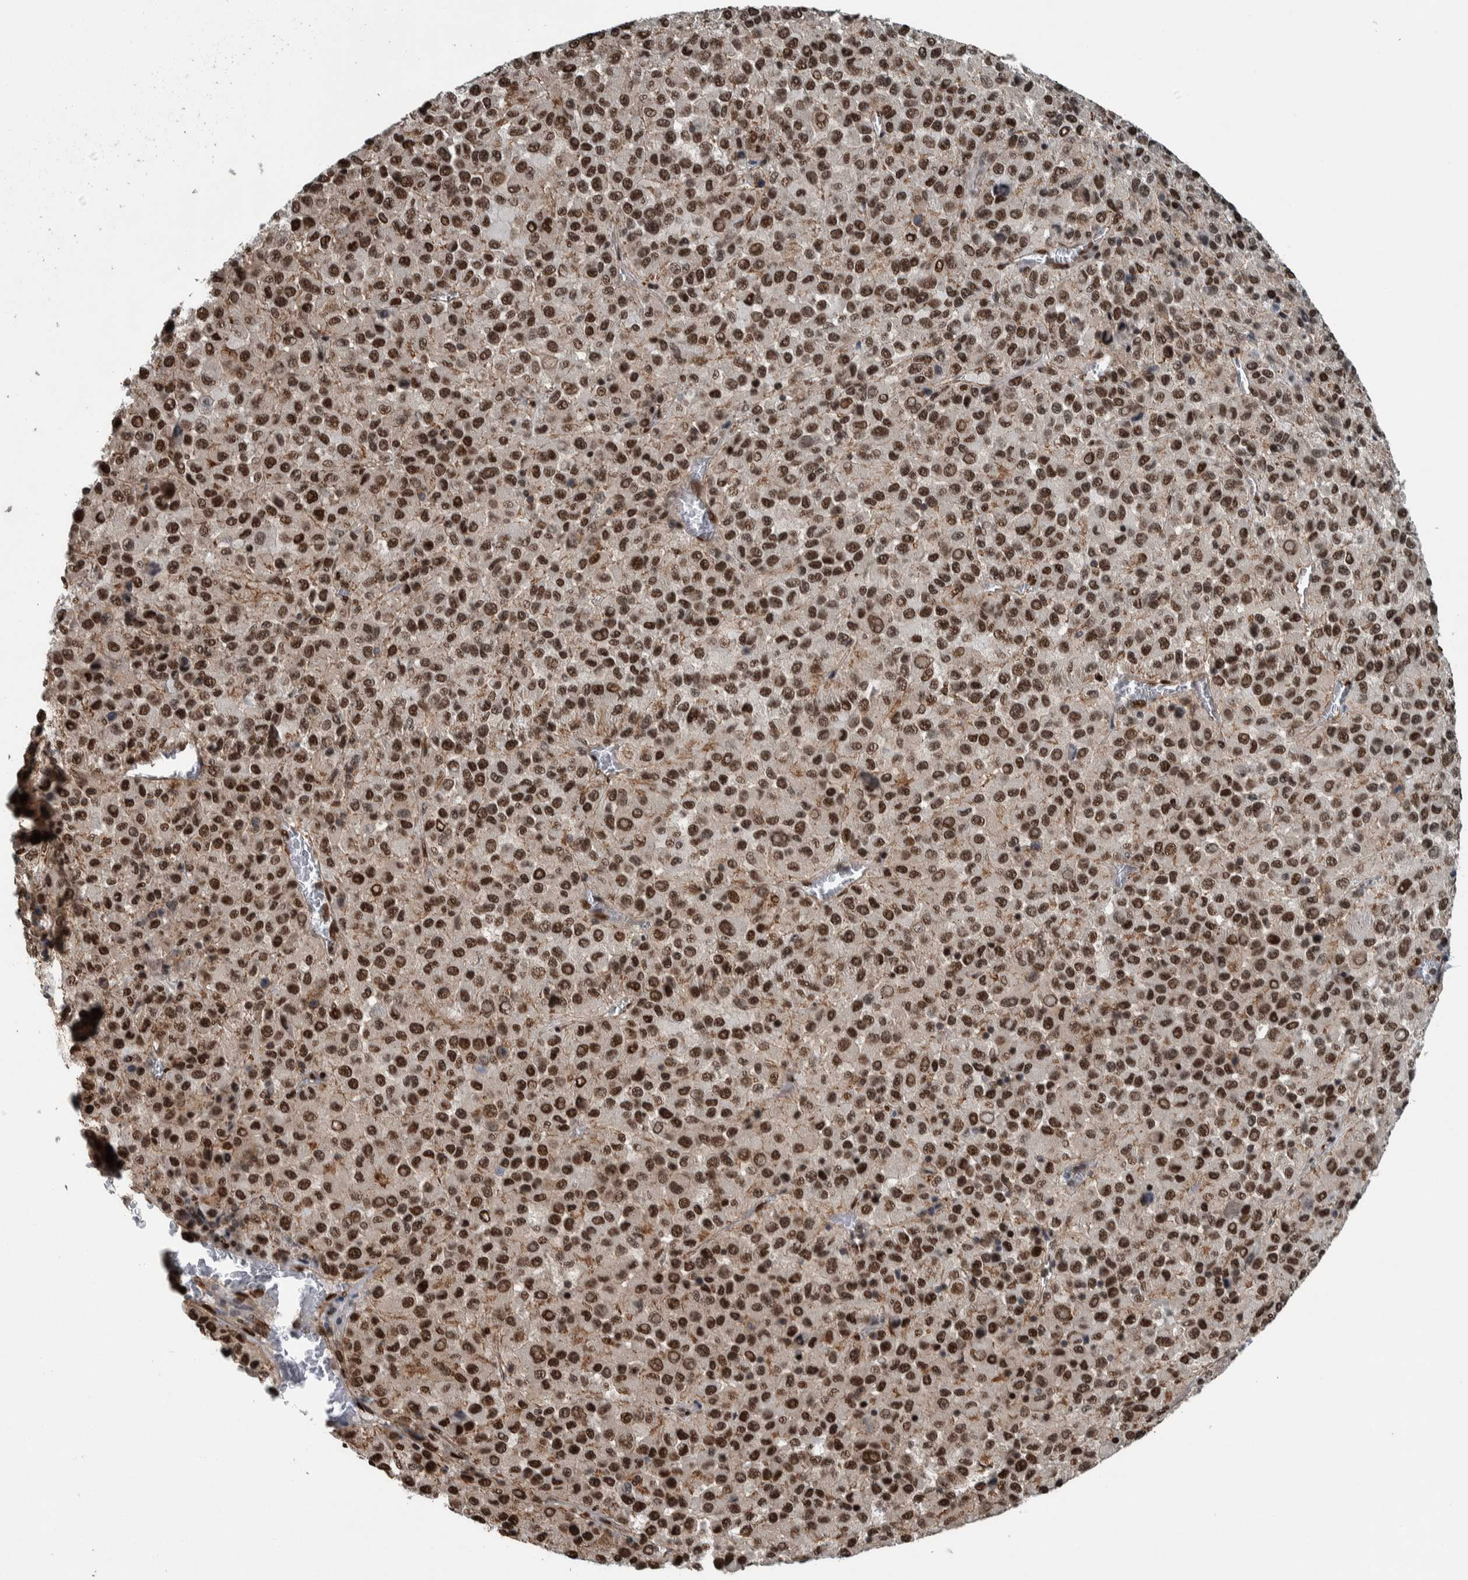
{"staining": {"intensity": "strong", "quantity": ">75%", "location": "nuclear"}, "tissue": "melanoma", "cell_type": "Tumor cells", "image_type": "cancer", "snomed": [{"axis": "morphology", "description": "Malignant melanoma, Metastatic site"}, {"axis": "topography", "description": "Lung"}], "caption": "Immunohistochemistry histopathology image of human malignant melanoma (metastatic site) stained for a protein (brown), which reveals high levels of strong nuclear expression in about >75% of tumor cells.", "gene": "FAM135B", "patient": {"sex": "male", "age": 64}}